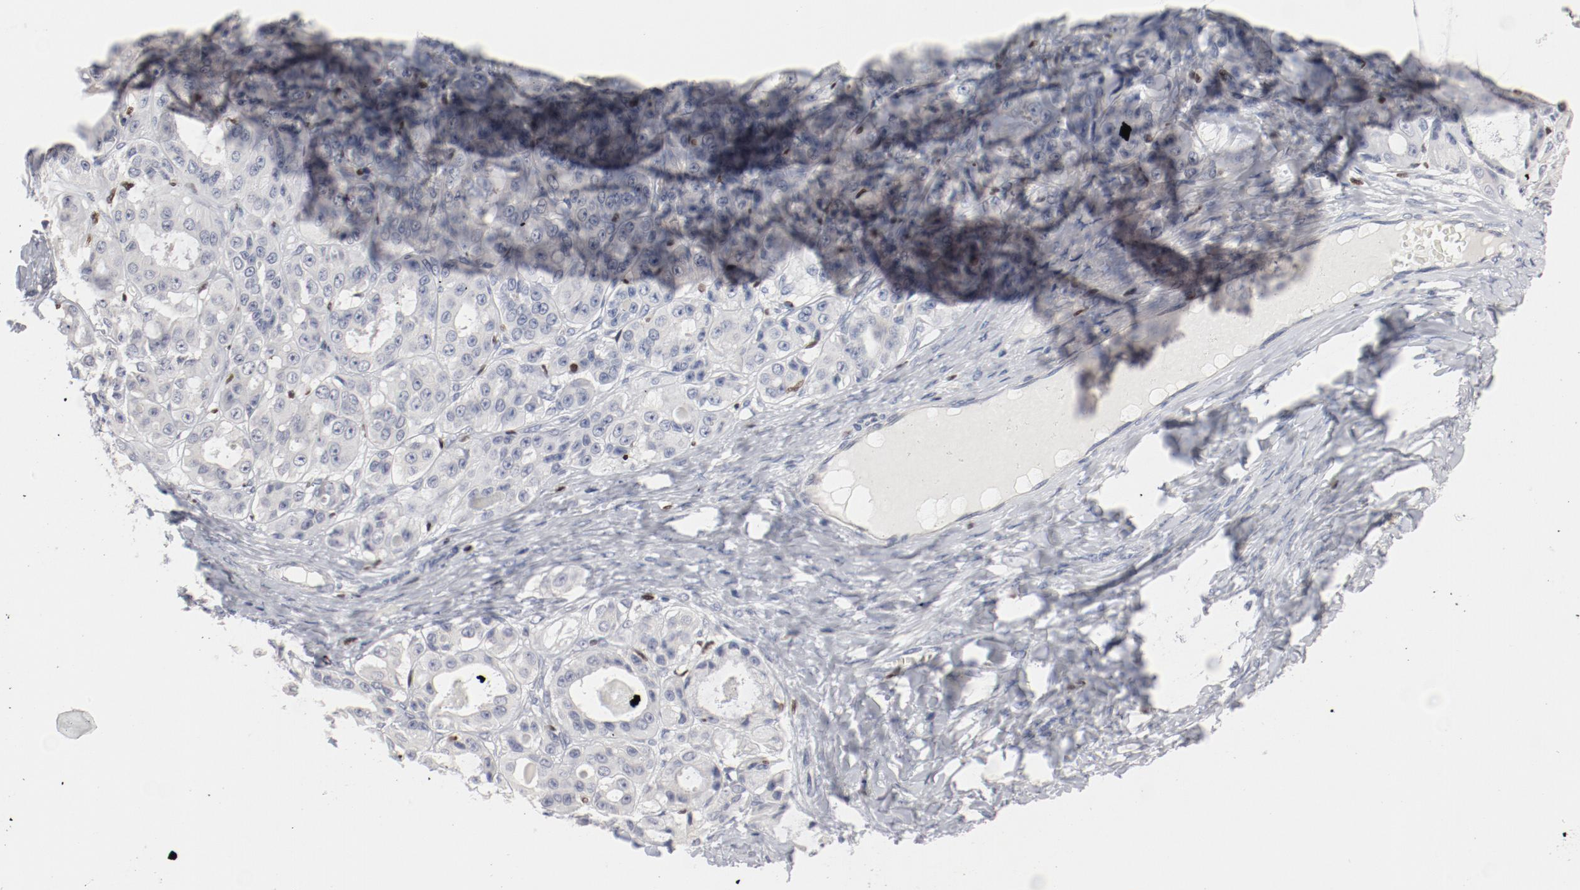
{"staining": {"intensity": "negative", "quantity": "none", "location": "none"}, "tissue": "ovarian cancer", "cell_type": "Tumor cells", "image_type": "cancer", "snomed": [{"axis": "morphology", "description": "Carcinoma, endometroid"}, {"axis": "topography", "description": "Ovary"}], "caption": "The immunohistochemistry (IHC) image has no significant expression in tumor cells of ovarian endometroid carcinoma tissue.", "gene": "SPI1", "patient": {"sex": "female", "age": 61}}